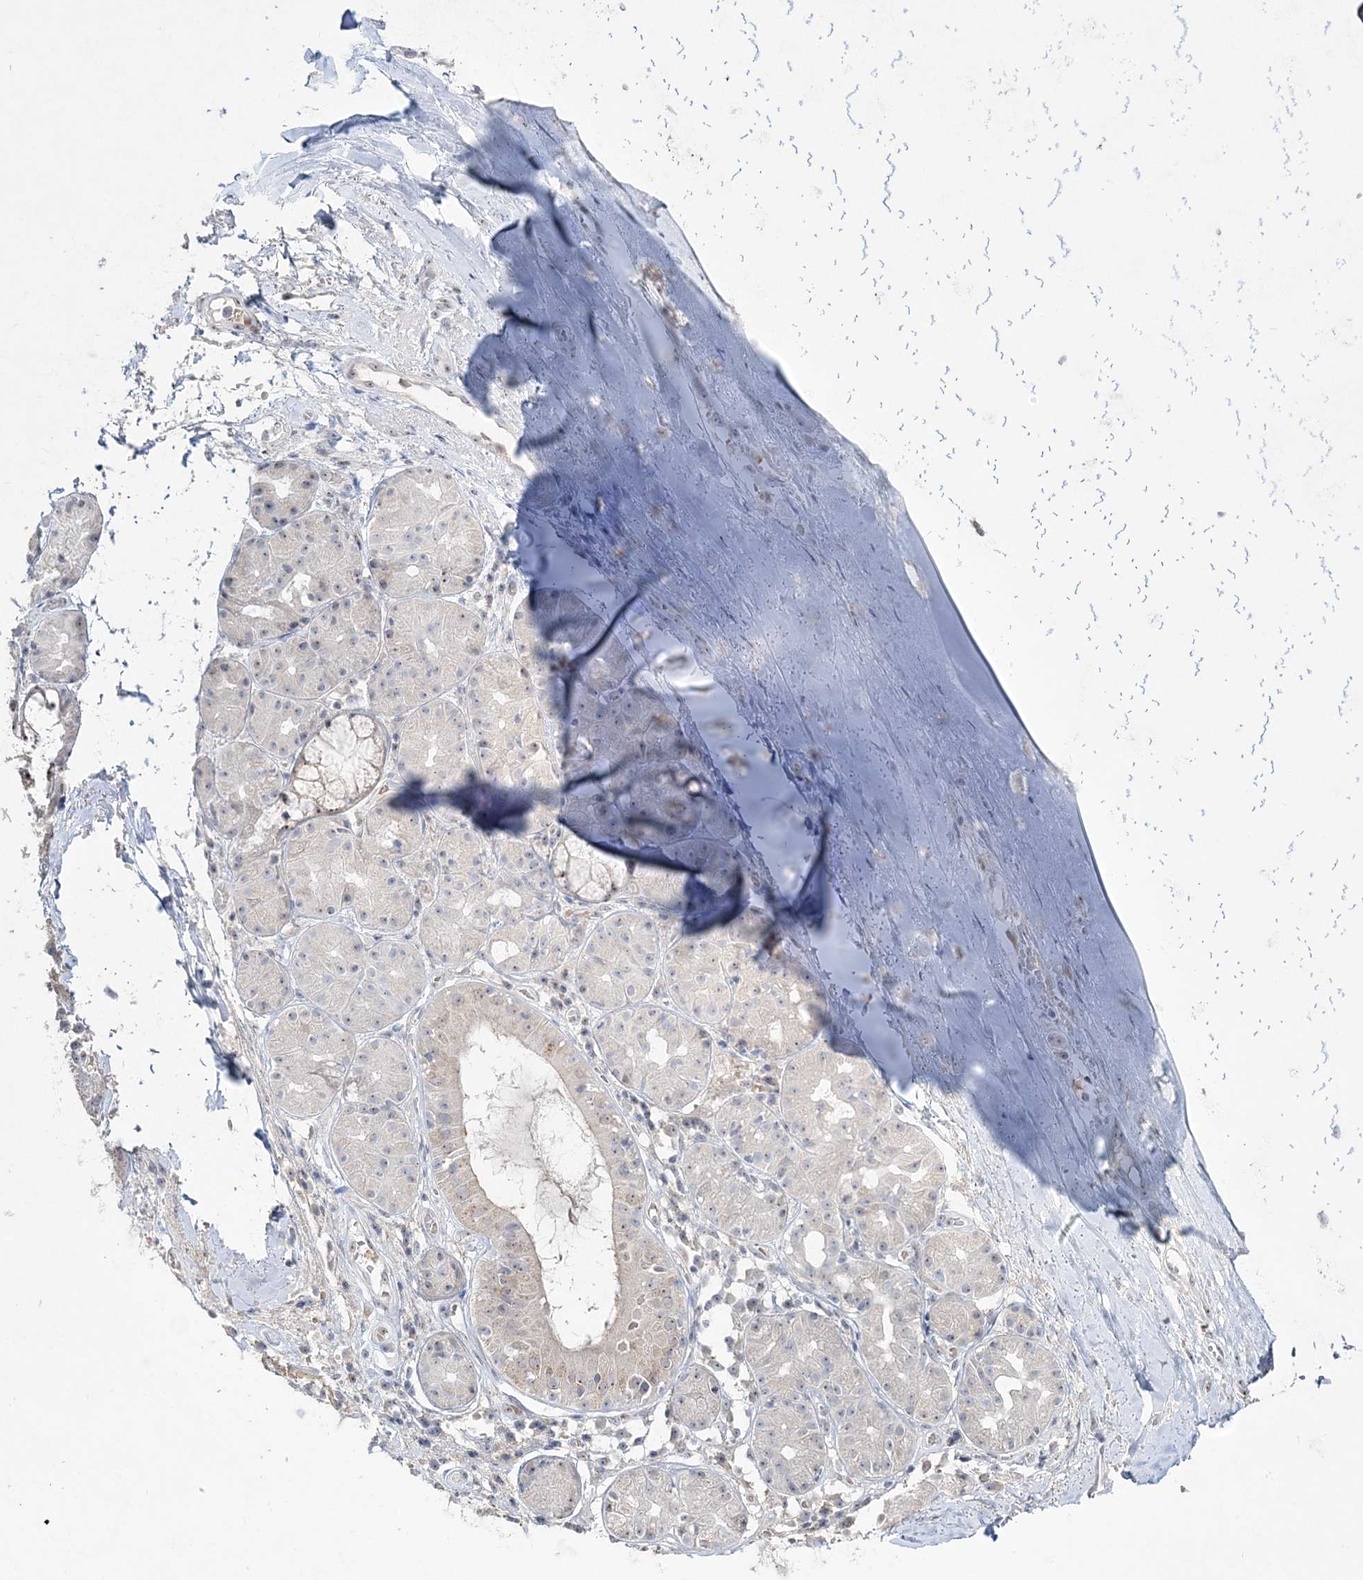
{"staining": {"intensity": "negative", "quantity": "none", "location": "none"}, "tissue": "adipose tissue", "cell_type": "Adipocytes", "image_type": "normal", "snomed": [{"axis": "morphology", "description": "Normal tissue, NOS"}, {"axis": "morphology", "description": "Basal cell carcinoma"}, {"axis": "topography", "description": "Cartilage tissue"}, {"axis": "topography", "description": "Nasopharynx"}, {"axis": "topography", "description": "Oral tissue"}], "caption": "This is a micrograph of immunohistochemistry staining of benign adipose tissue, which shows no positivity in adipocytes. (Immunohistochemistry (ihc), brightfield microscopy, high magnification).", "gene": "NOP16", "patient": {"sex": "female", "age": 77}}